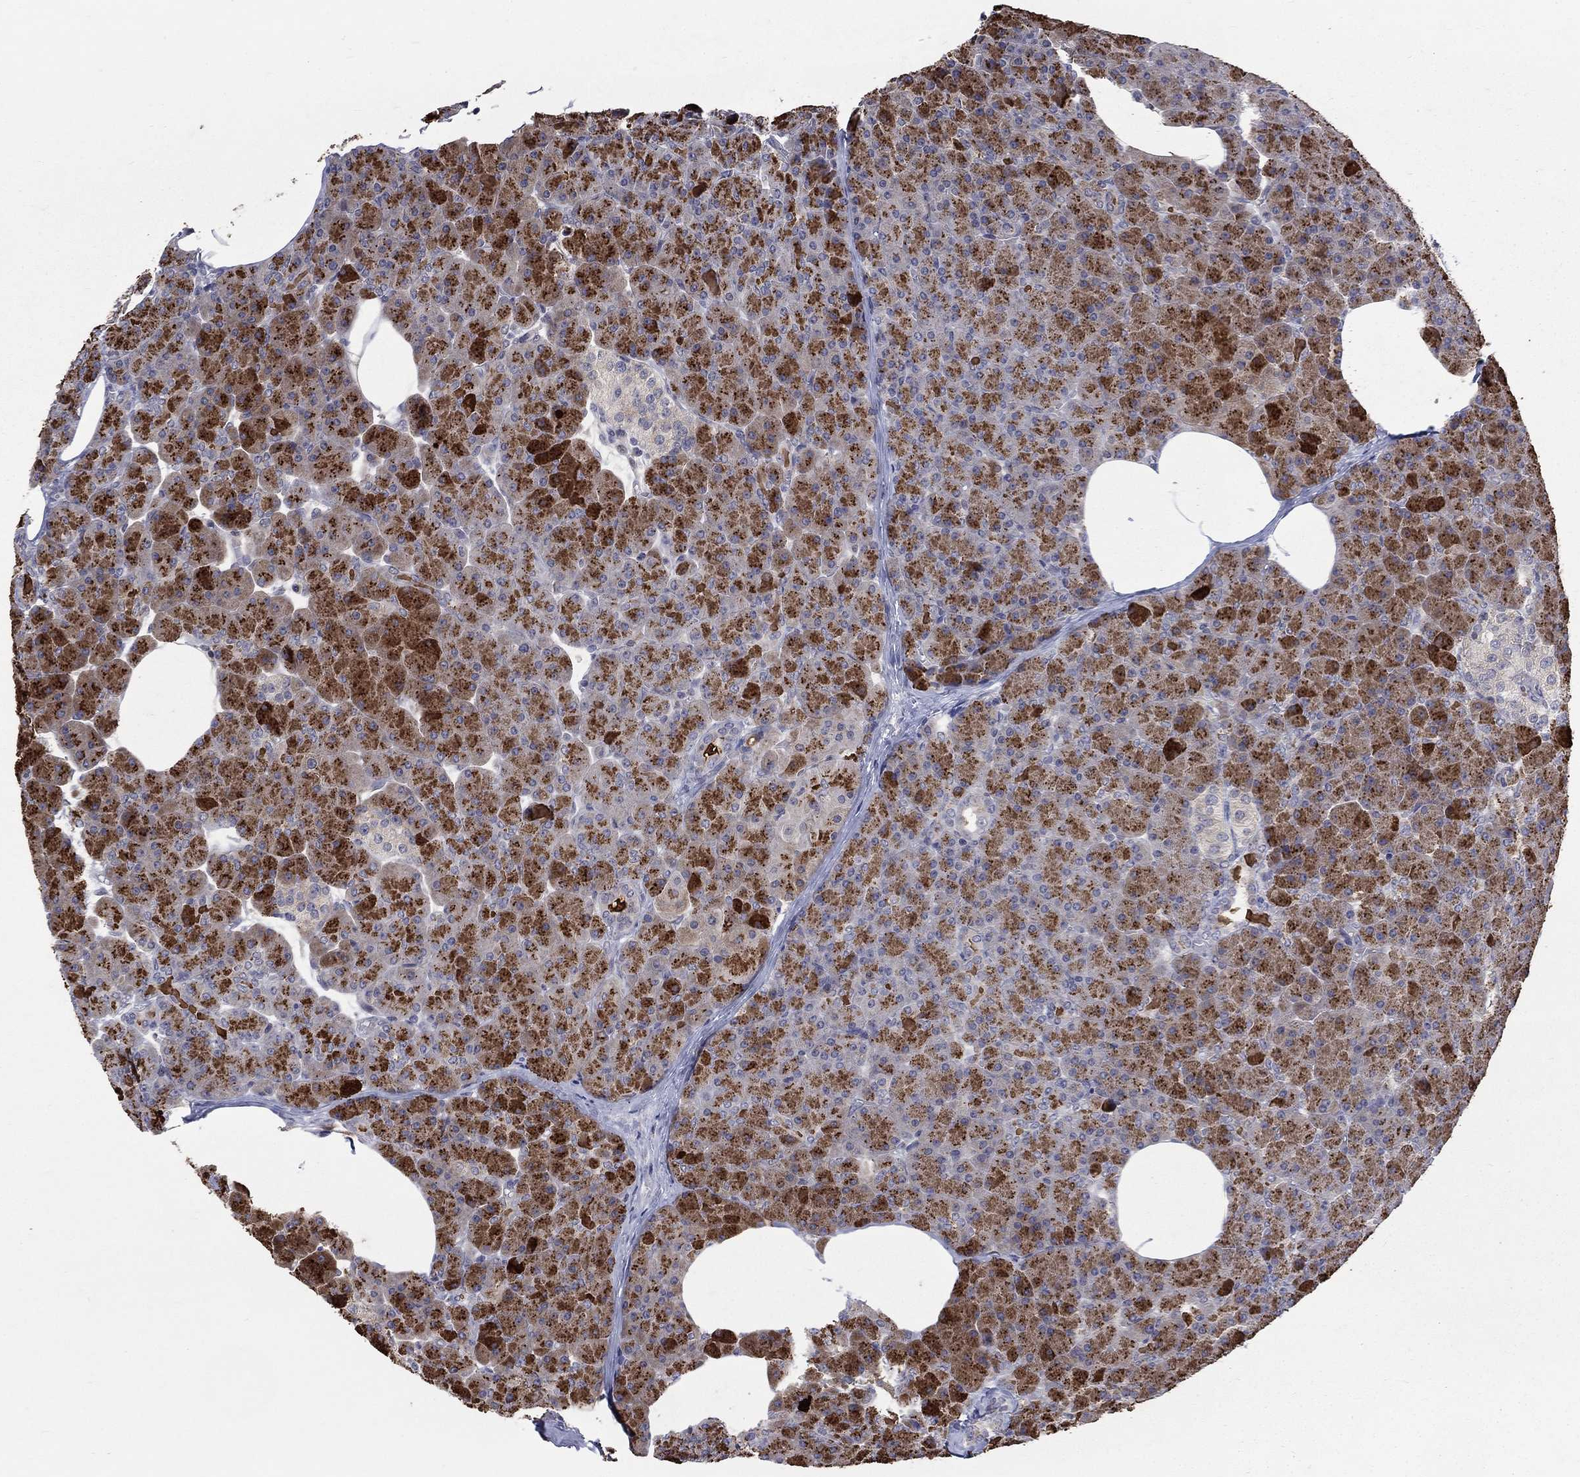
{"staining": {"intensity": "strong", "quantity": ">75%", "location": "cytoplasmic/membranous"}, "tissue": "pancreas", "cell_type": "Exocrine glandular cells", "image_type": "normal", "snomed": [{"axis": "morphology", "description": "Normal tissue, NOS"}, {"axis": "topography", "description": "Pancreas"}], "caption": "Immunohistochemistry (DAB (3,3'-diaminobenzidine)) staining of benign pancreas displays strong cytoplasmic/membranous protein staining in approximately >75% of exocrine glandular cells. (IHC, brightfield microscopy, high magnification).", "gene": "FAM3B", "patient": {"sex": "female", "age": 45}}